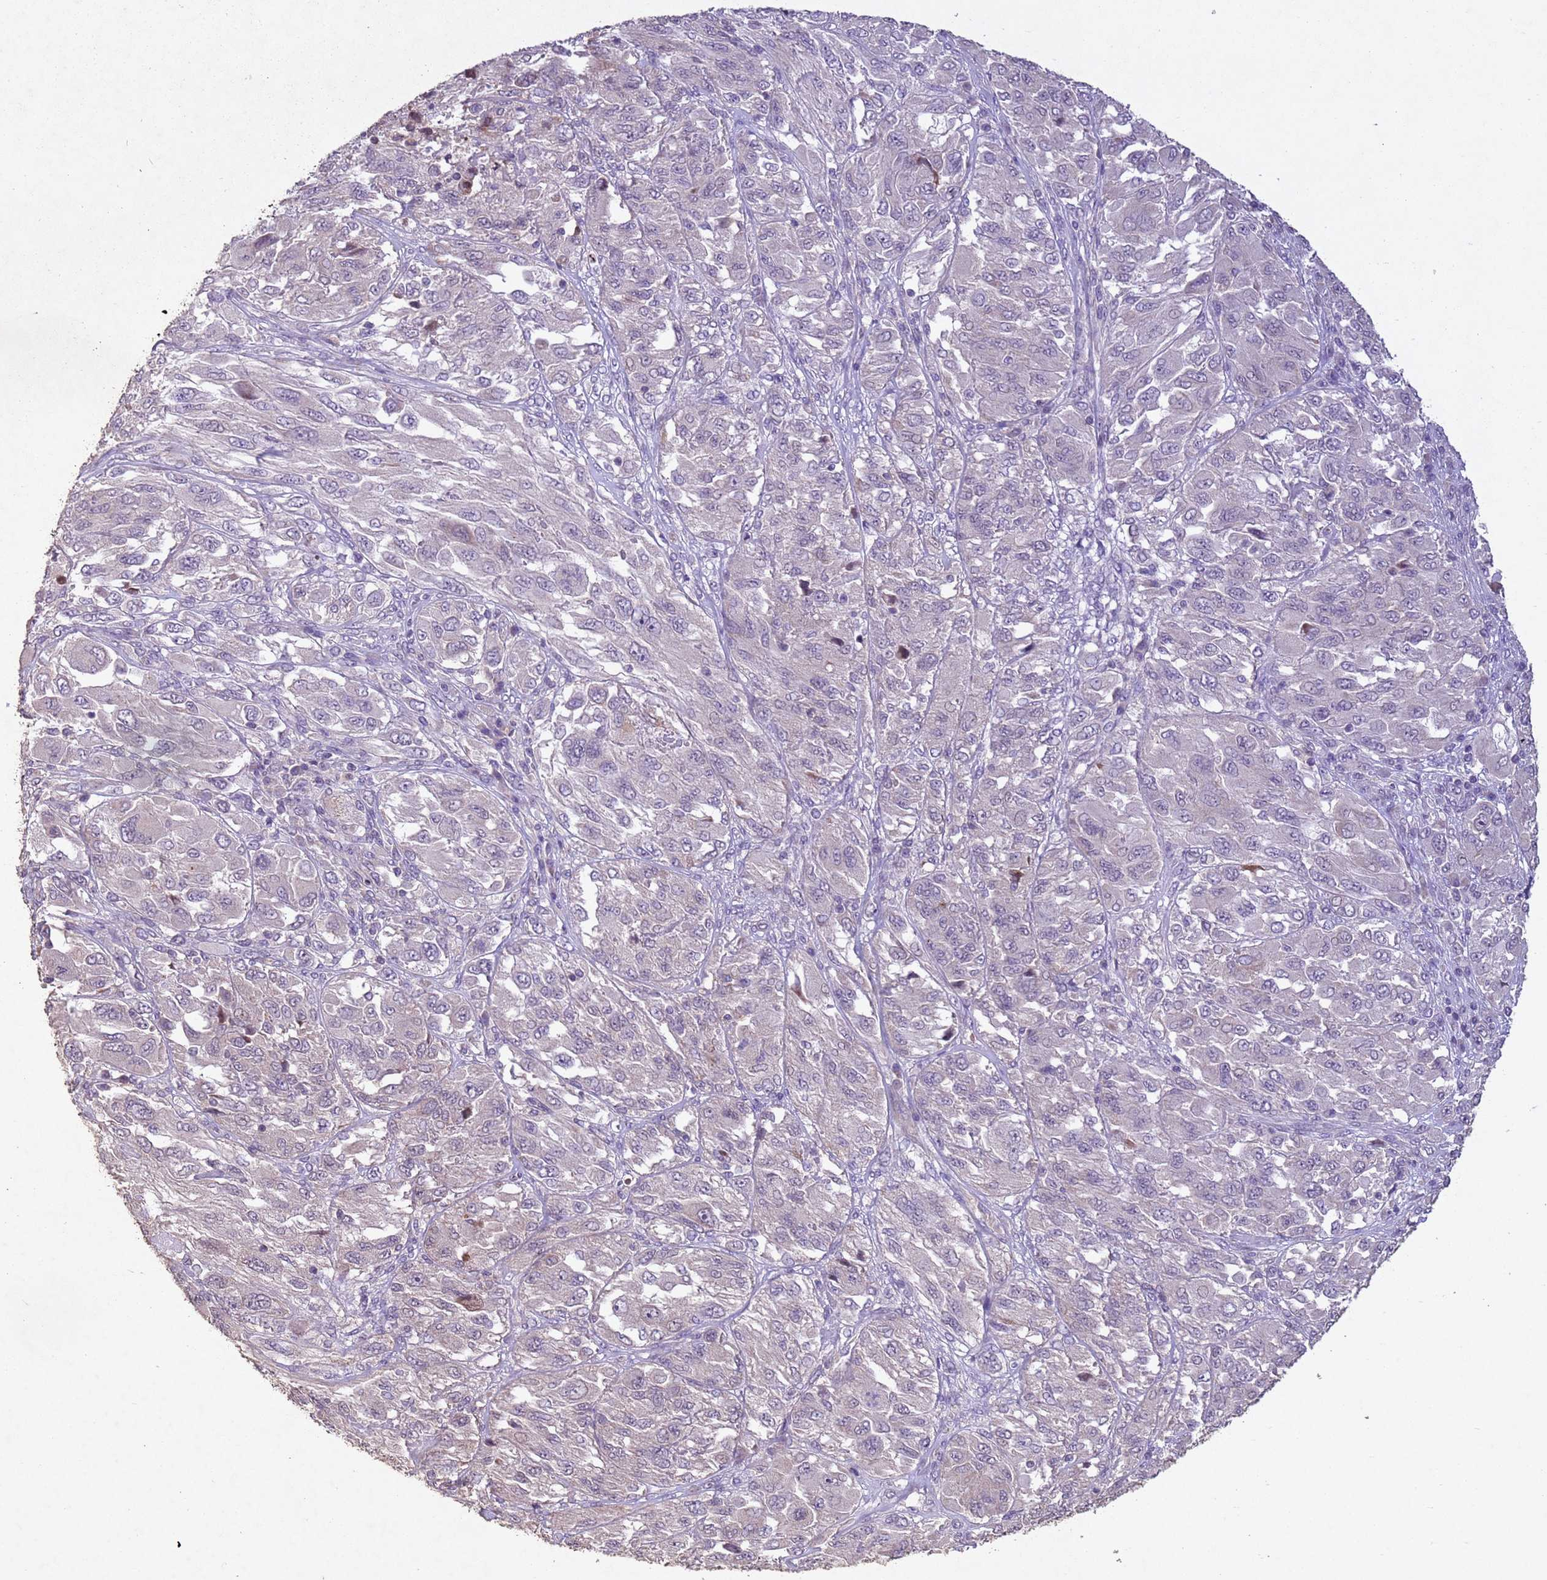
{"staining": {"intensity": "negative", "quantity": "none", "location": "none"}, "tissue": "melanoma", "cell_type": "Tumor cells", "image_type": "cancer", "snomed": [{"axis": "morphology", "description": "Malignant melanoma, NOS"}, {"axis": "topography", "description": "Skin"}], "caption": "Immunohistochemical staining of human malignant melanoma demonstrates no significant expression in tumor cells. Brightfield microscopy of IHC stained with DAB (brown) and hematoxylin (blue), captured at high magnification.", "gene": "NLRP11", "patient": {"sex": "female", "age": 91}}